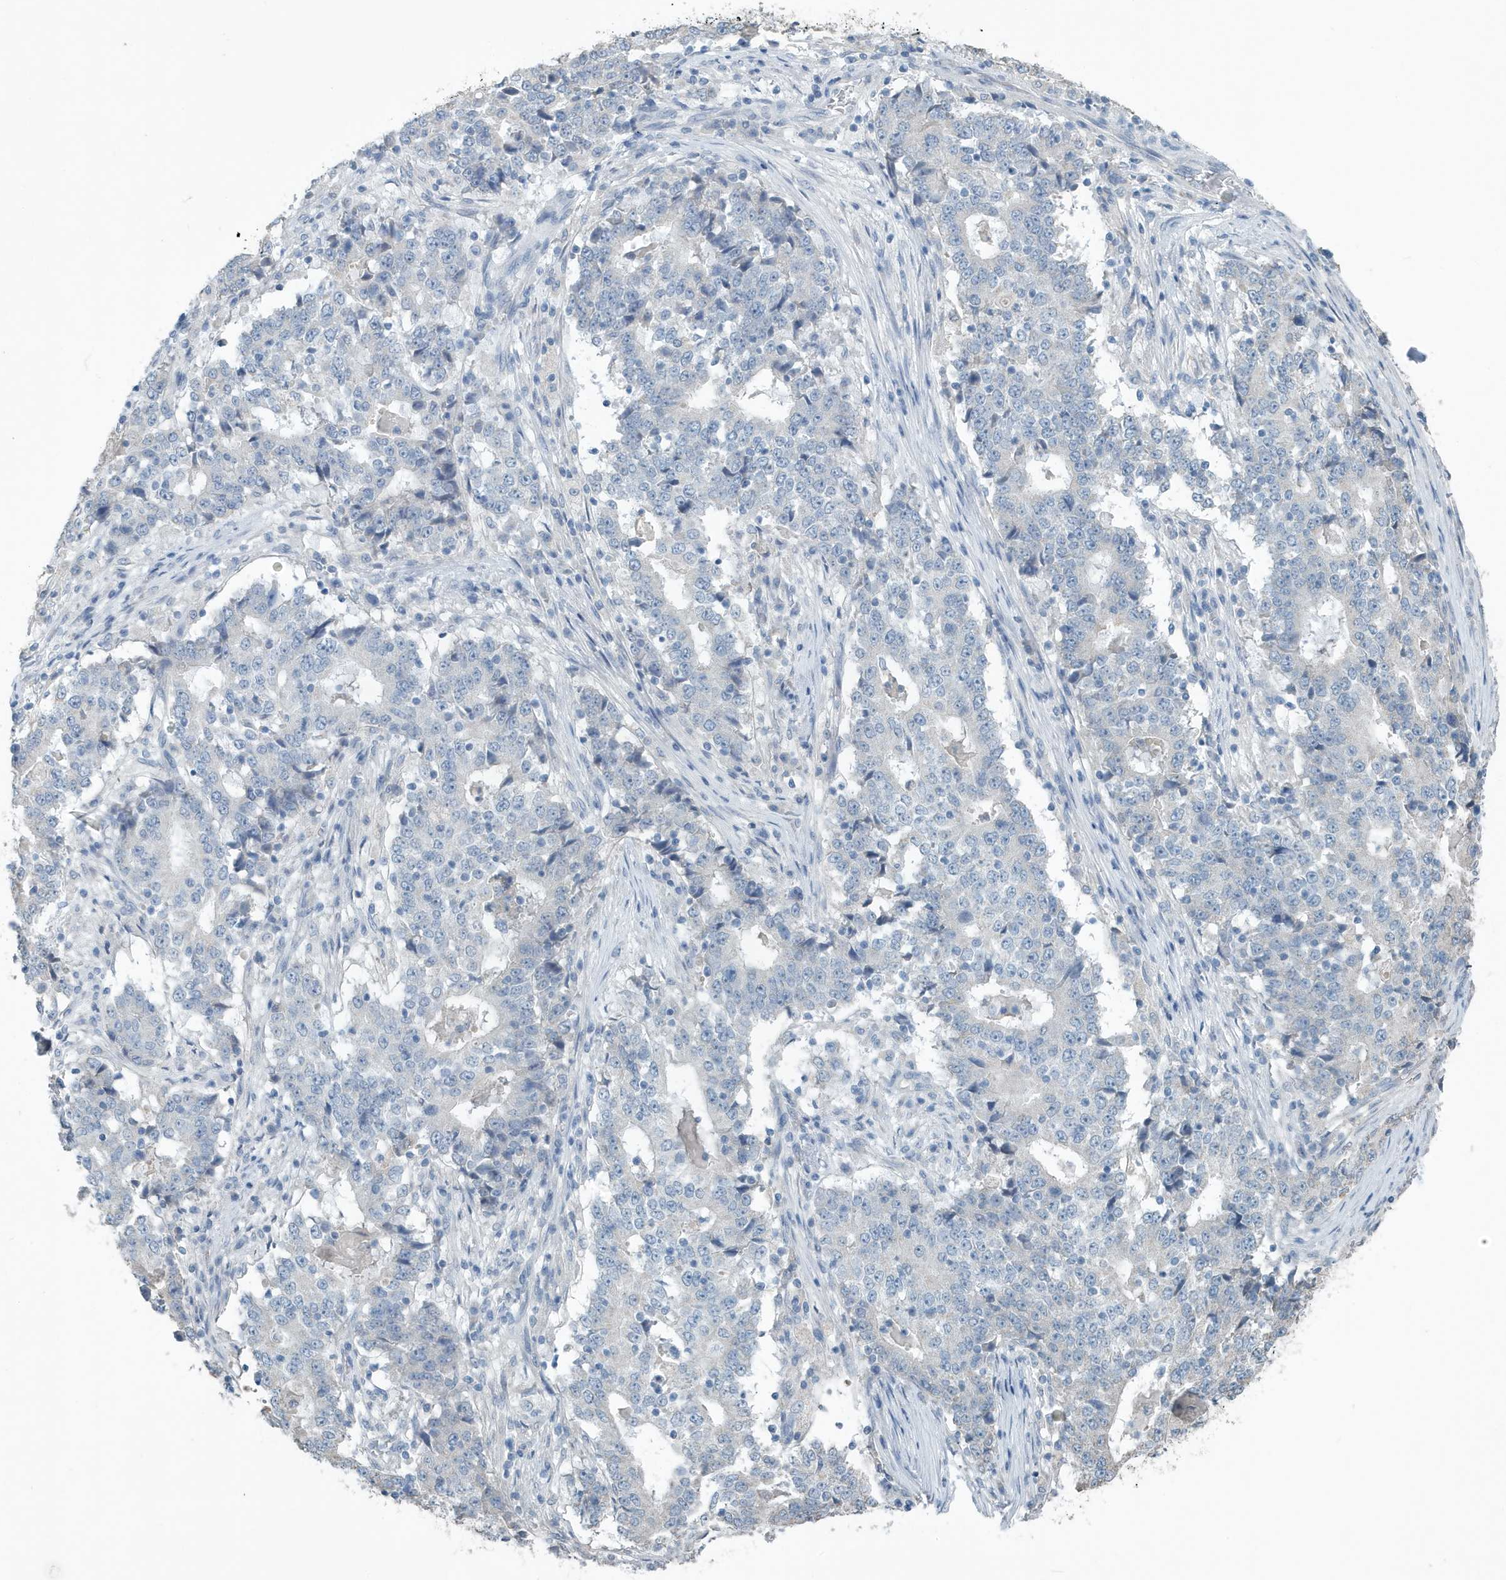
{"staining": {"intensity": "negative", "quantity": "none", "location": "none"}, "tissue": "stomach cancer", "cell_type": "Tumor cells", "image_type": "cancer", "snomed": [{"axis": "morphology", "description": "Adenocarcinoma, NOS"}, {"axis": "topography", "description": "Stomach"}], "caption": "The immunohistochemistry (IHC) histopathology image has no significant positivity in tumor cells of stomach adenocarcinoma tissue. (DAB IHC with hematoxylin counter stain).", "gene": "UGT2B4", "patient": {"sex": "male", "age": 59}}